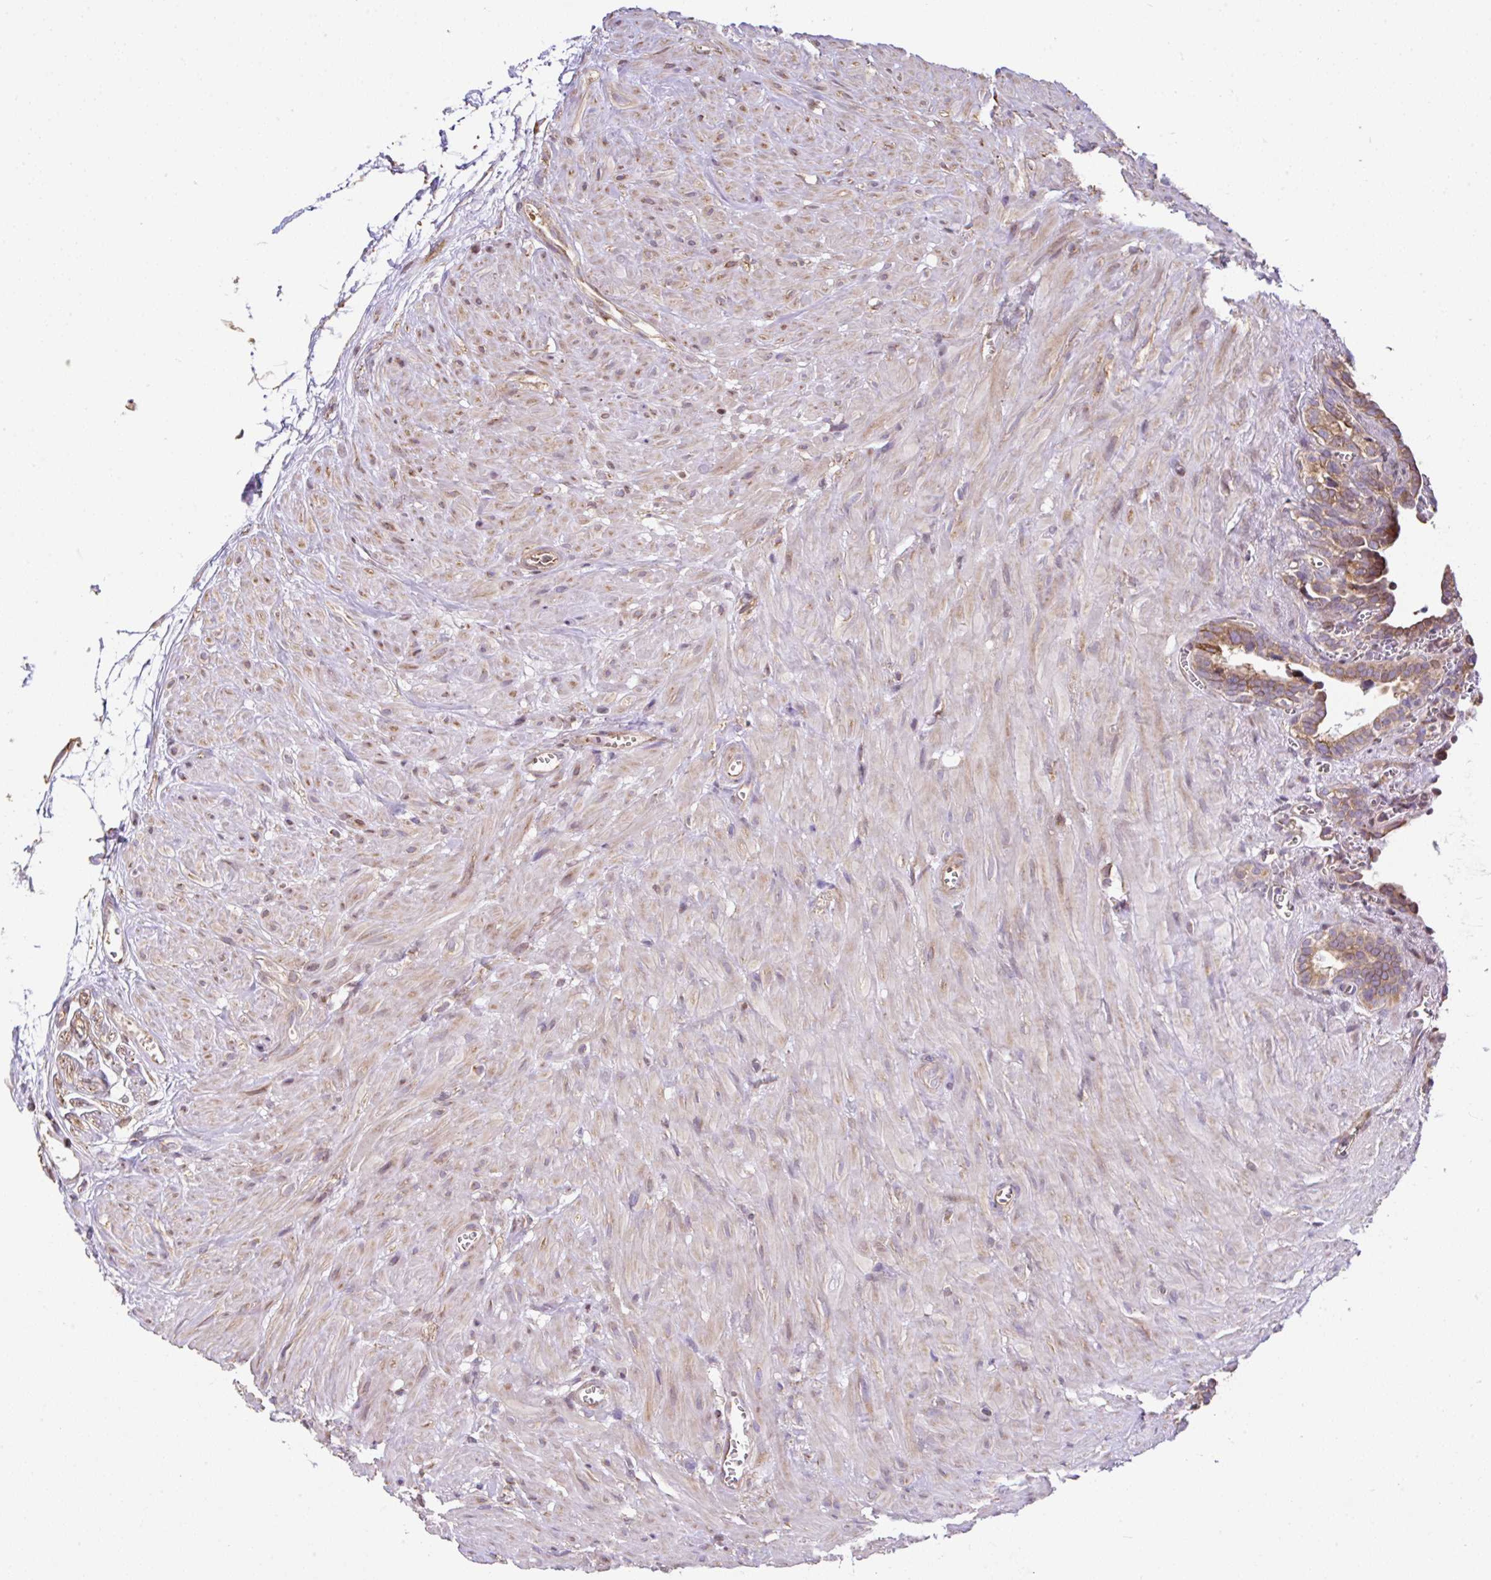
{"staining": {"intensity": "moderate", "quantity": ">75%", "location": "cytoplasmic/membranous"}, "tissue": "seminal vesicle", "cell_type": "Glandular cells", "image_type": "normal", "snomed": [{"axis": "morphology", "description": "Normal tissue, NOS"}, {"axis": "topography", "description": "Seminal veicle"}], "caption": "A brown stain highlights moderate cytoplasmic/membranous positivity of a protein in glandular cells of benign seminal vesicle.", "gene": "FIGNL1", "patient": {"sex": "male", "age": 76}}